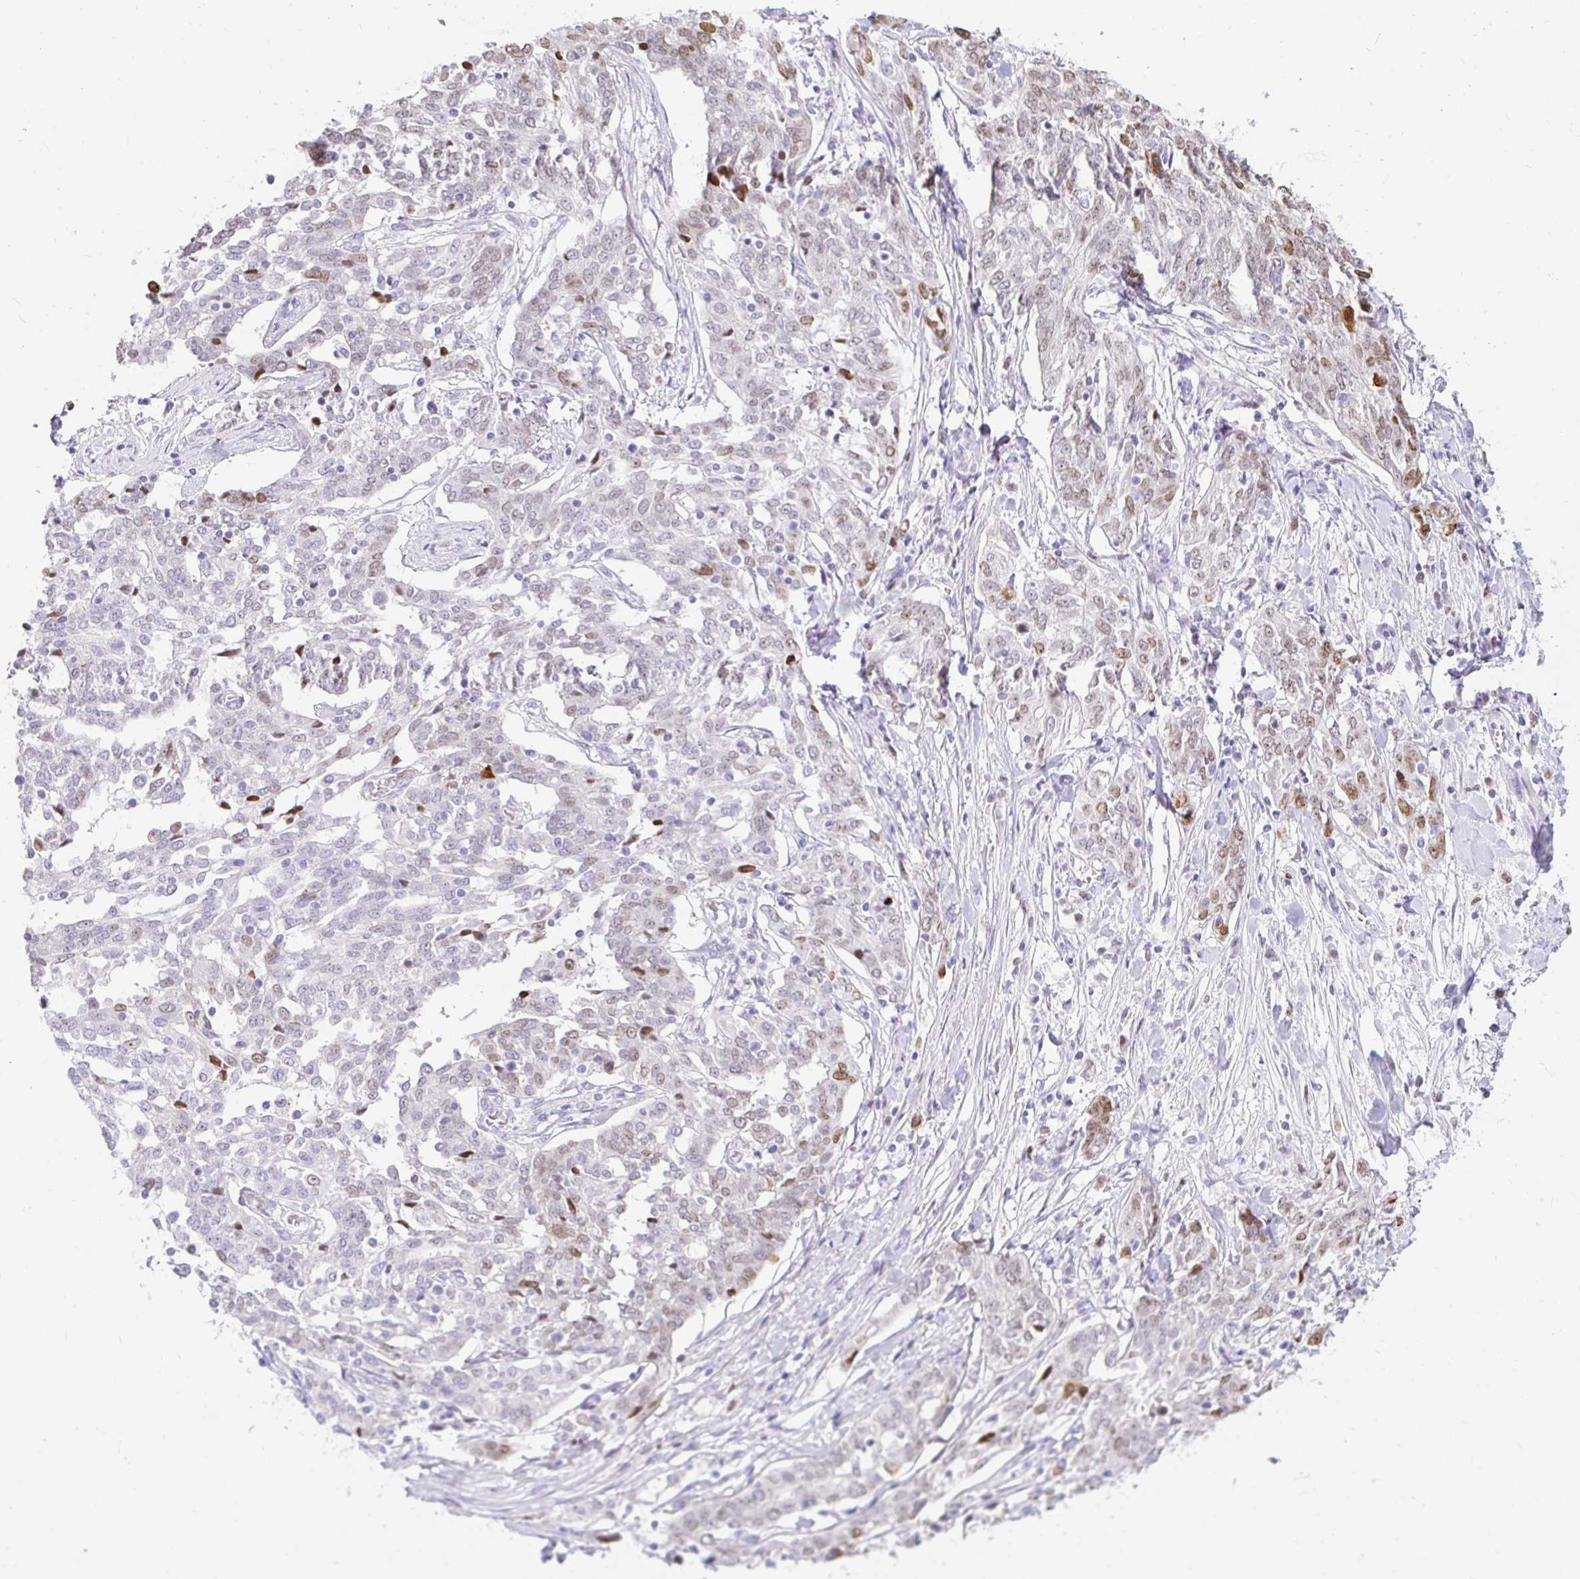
{"staining": {"intensity": "moderate", "quantity": "<25%", "location": "nuclear"}, "tissue": "ovarian cancer", "cell_type": "Tumor cells", "image_type": "cancer", "snomed": [{"axis": "morphology", "description": "Cystadenocarcinoma, serous, NOS"}, {"axis": "topography", "description": "Ovary"}], "caption": "Human serous cystadenocarcinoma (ovarian) stained for a protein (brown) reveals moderate nuclear positive expression in about <25% of tumor cells.", "gene": "CAPSL", "patient": {"sex": "female", "age": 67}}